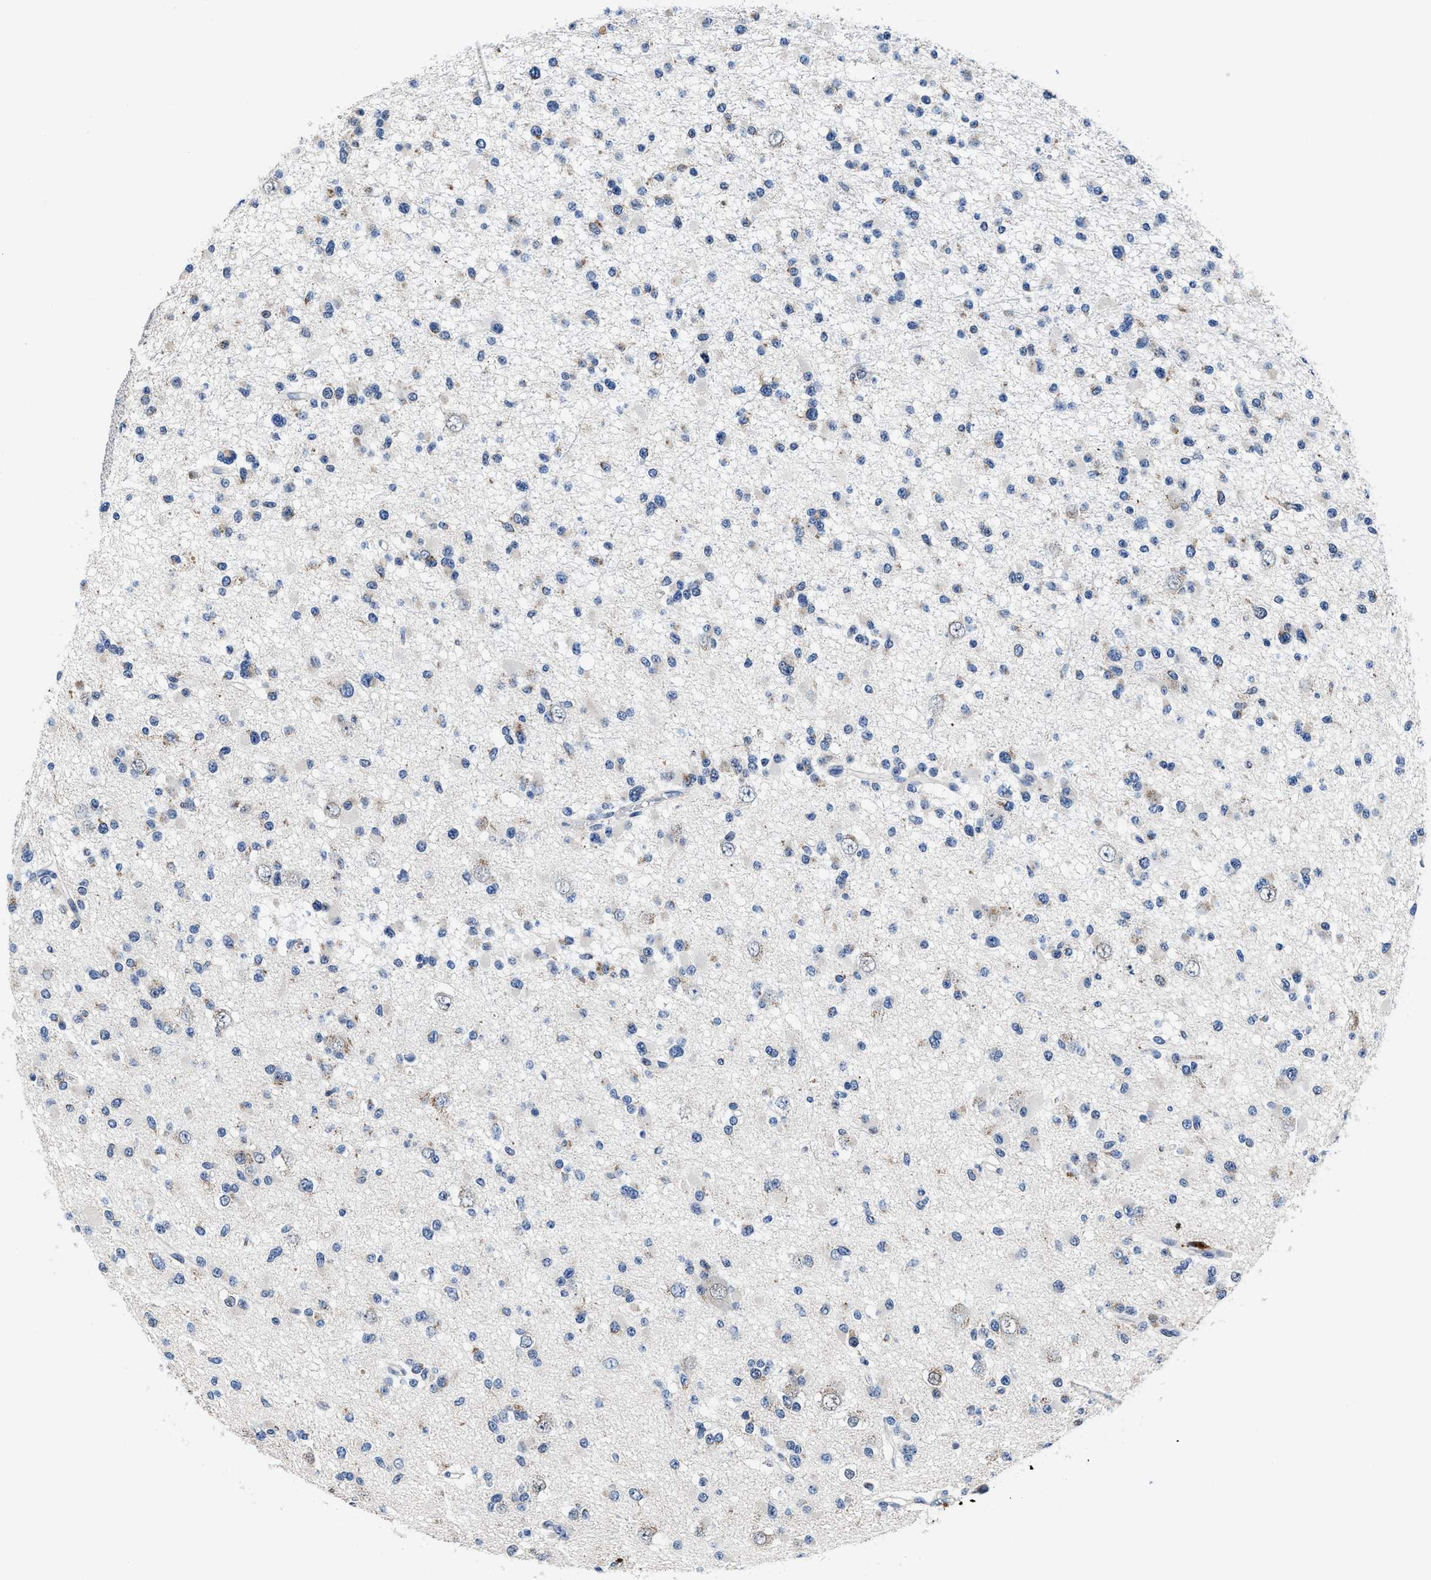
{"staining": {"intensity": "negative", "quantity": "none", "location": "none"}, "tissue": "glioma", "cell_type": "Tumor cells", "image_type": "cancer", "snomed": [{"axis": "morphology", "description": "Glioma, malignant, Low grade"}, {"axis": "topography", "description": "Brain"}], "caption": "Protein analysis of malignant glioma (low-grade) displays no significant positivity in tumor cells.", "gene": "TMEM53", "patient": {"sex": "female", "age": 22}}